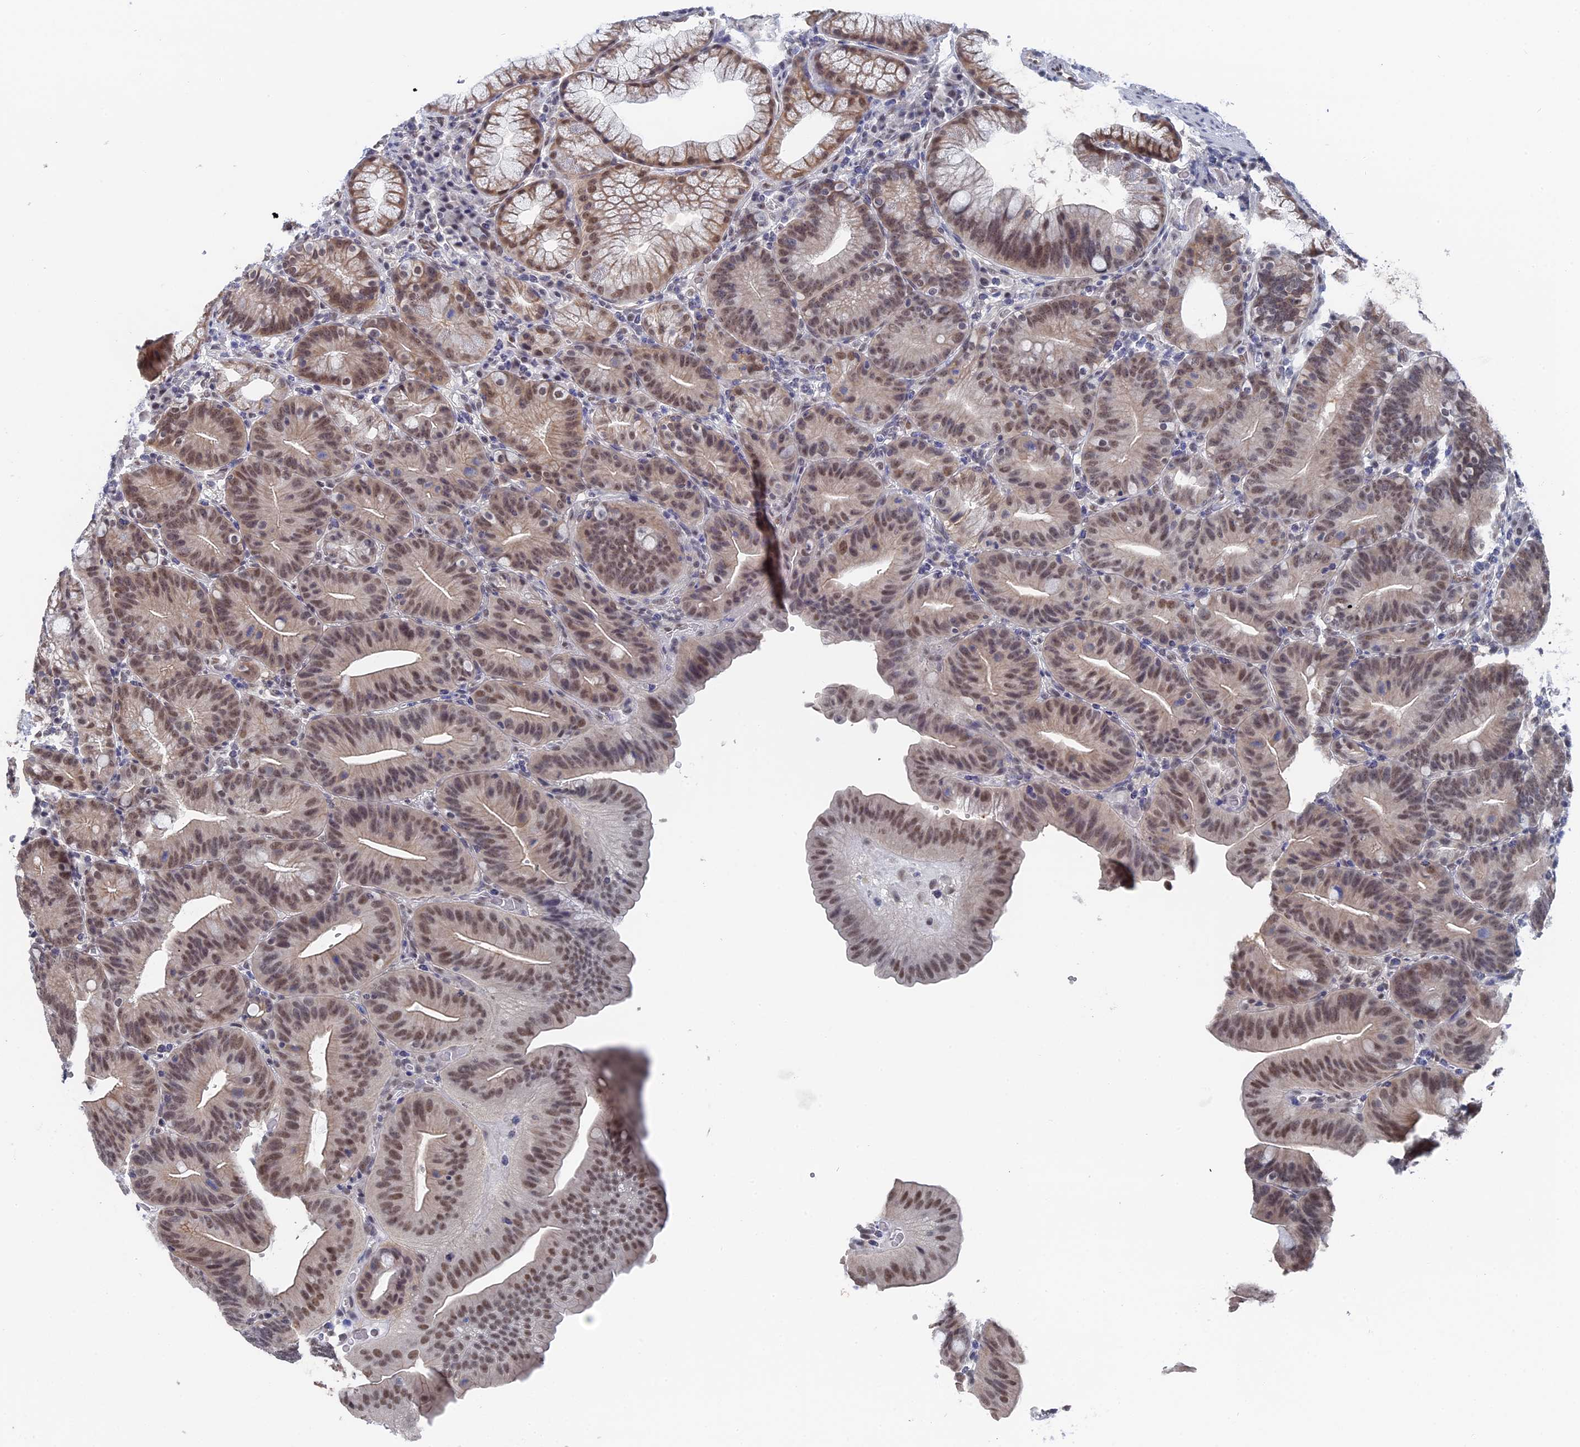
{"staining": {"intensity": "moderate", "quantity": "25%-75%", "location": "cytoplasmic/membranous,nuclear"}, "tissue": "duodenum", "cell_type": "Glandular cells", "image_type": "normal", "snomed": [{"axis": "morphology", "description": "Normal tissue, NOS"}, {"axis": "topography", "description": "Duodenum"}], "caption": "Protein staining of unremarkable duodenum reveals moderate cytoplasmic/membranous,nuclear expression in about 25%-75% of glandular cells.", "gene": "TSSC4", "patient": {"sex": "male", "age": 54}}